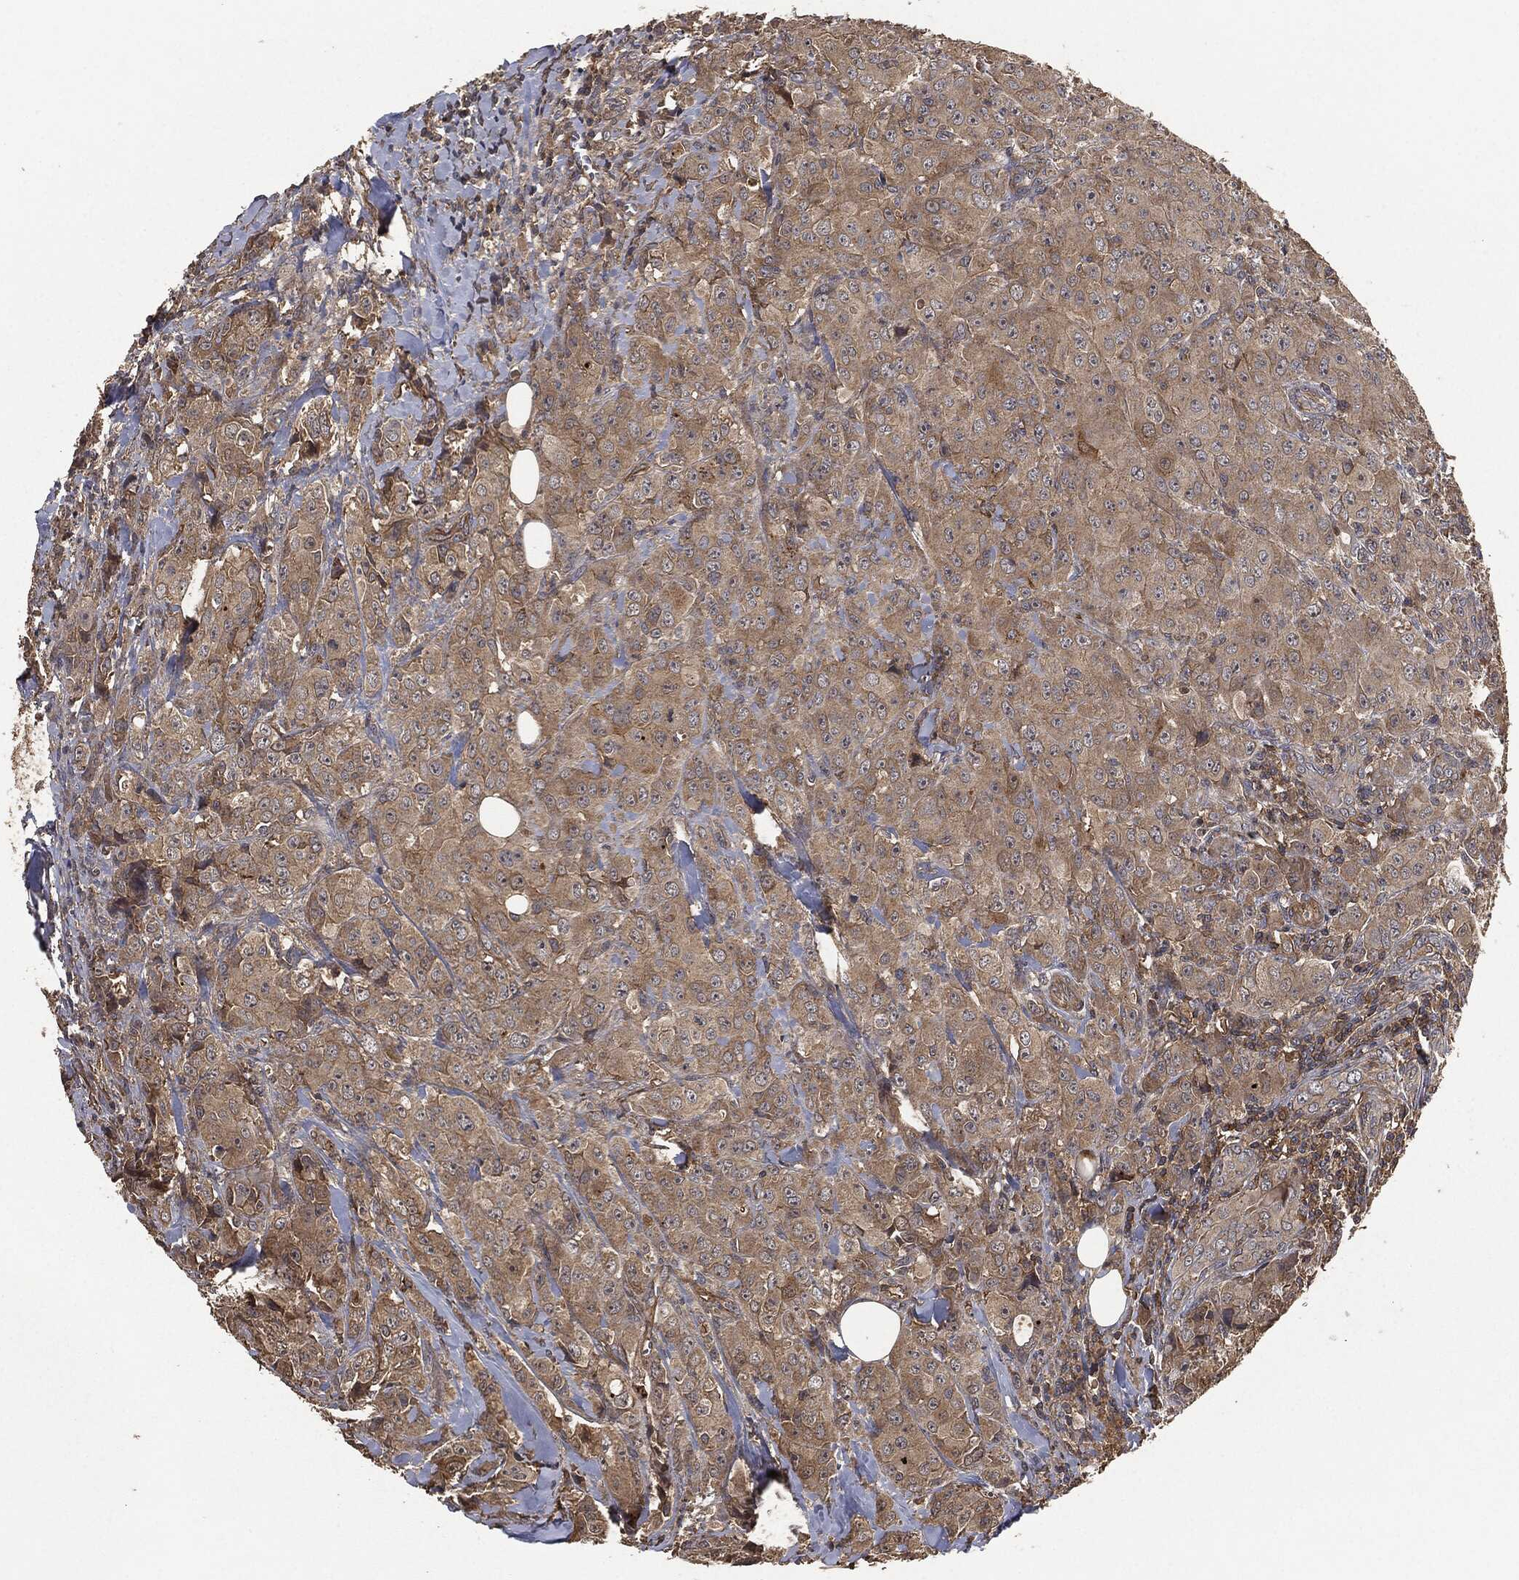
{"staining": {"intensity": "weak", "quantity": ">75%", "location": "cytoplasmic/membranous"}, "tissue": "breast cancer", "cell_type": "Tumor cells", "image_type": "cancer", "snomed": [{"axis": "morphology", "description": "Duct carcinoma"}, {"axis": "topography", "description": "Breast"}], "caption": "Breast invasive ductal carcinoma stained for a protein reveals weak cytoplasmic/membranous positivity in tumor cells.", "gene": "ERBIN", "patient": {"sex": "female", "age": 43}}